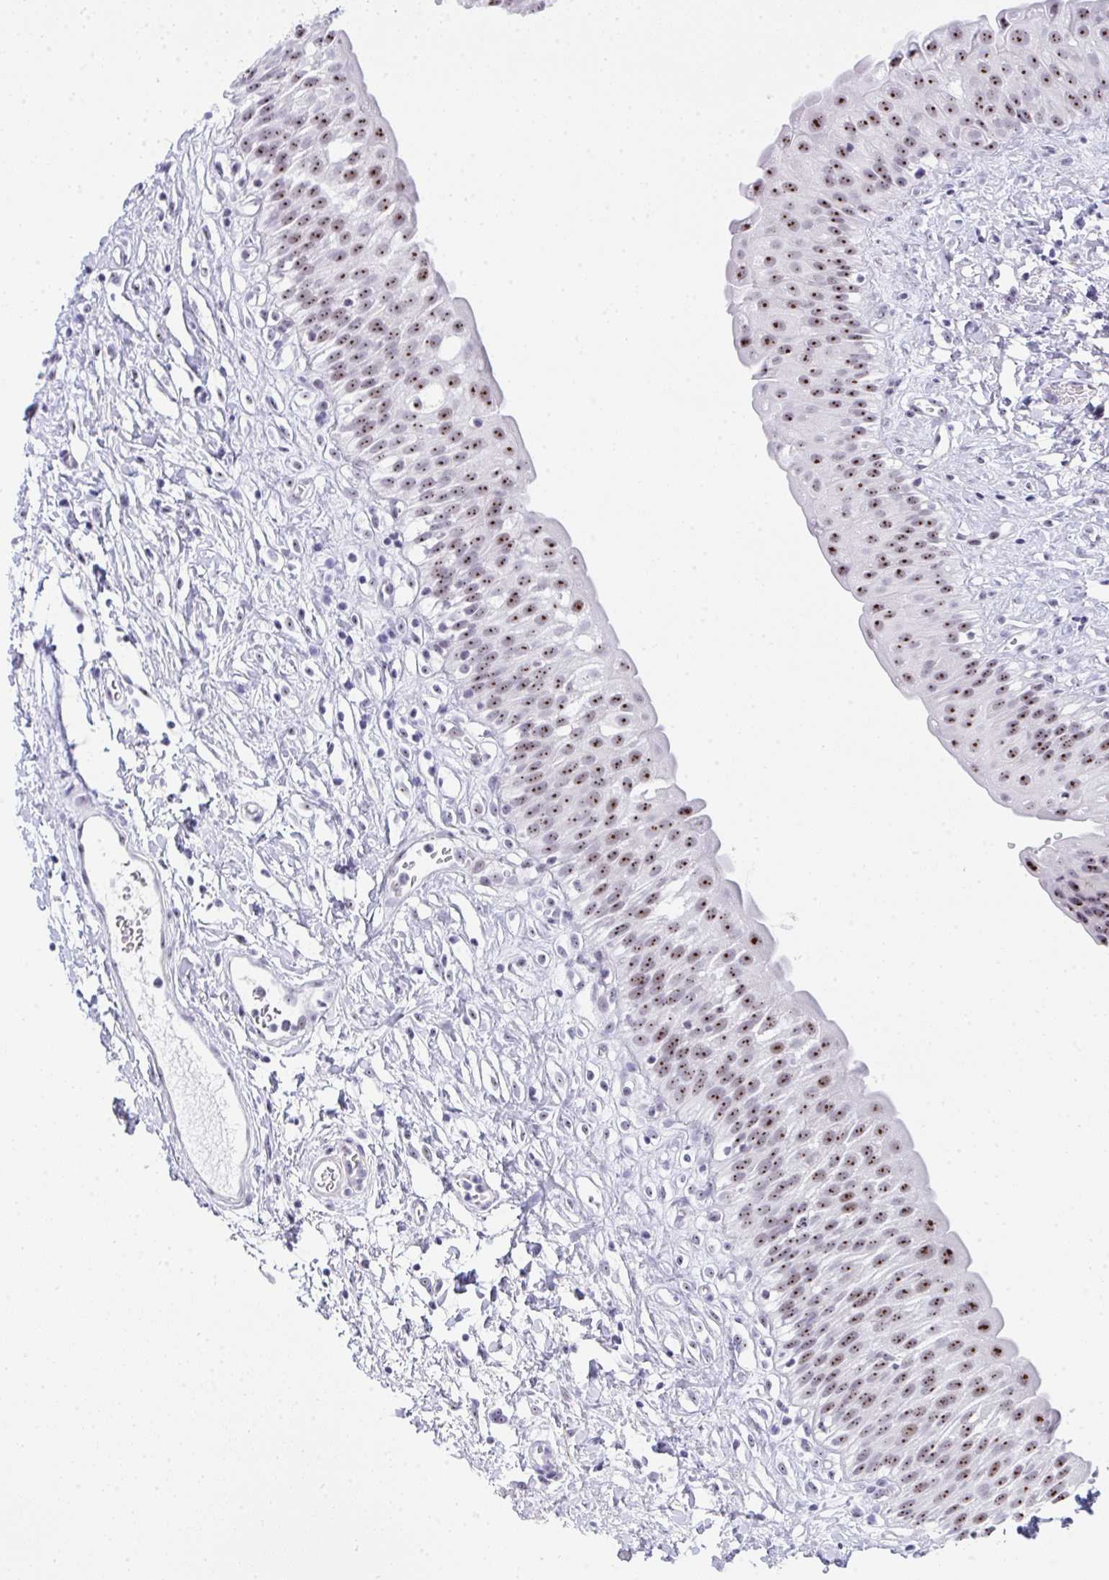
{"staining": {"intensity": "moderate", "quantity": ">75%", "location": "nuclear"}, "tissue": "urinary bladder", "cell_type": "Urothelial cells", "image_type": "normal", "snomed": [{"axis": "morphology", "description": "Normal tissue, NOS"}, {"axis": "topography", "description": "Urinary bladder"}], "caption": "Immunohistochemistry (IHC) of normal human urinary bladder reveals medium levels of moderate nuclear expression in about >75% of urothelial cells. The protein is shown in brown color, while the nuclei are stained blue.", "gene": "NOP10", "patient": {"sex": "male", "age": 51}}